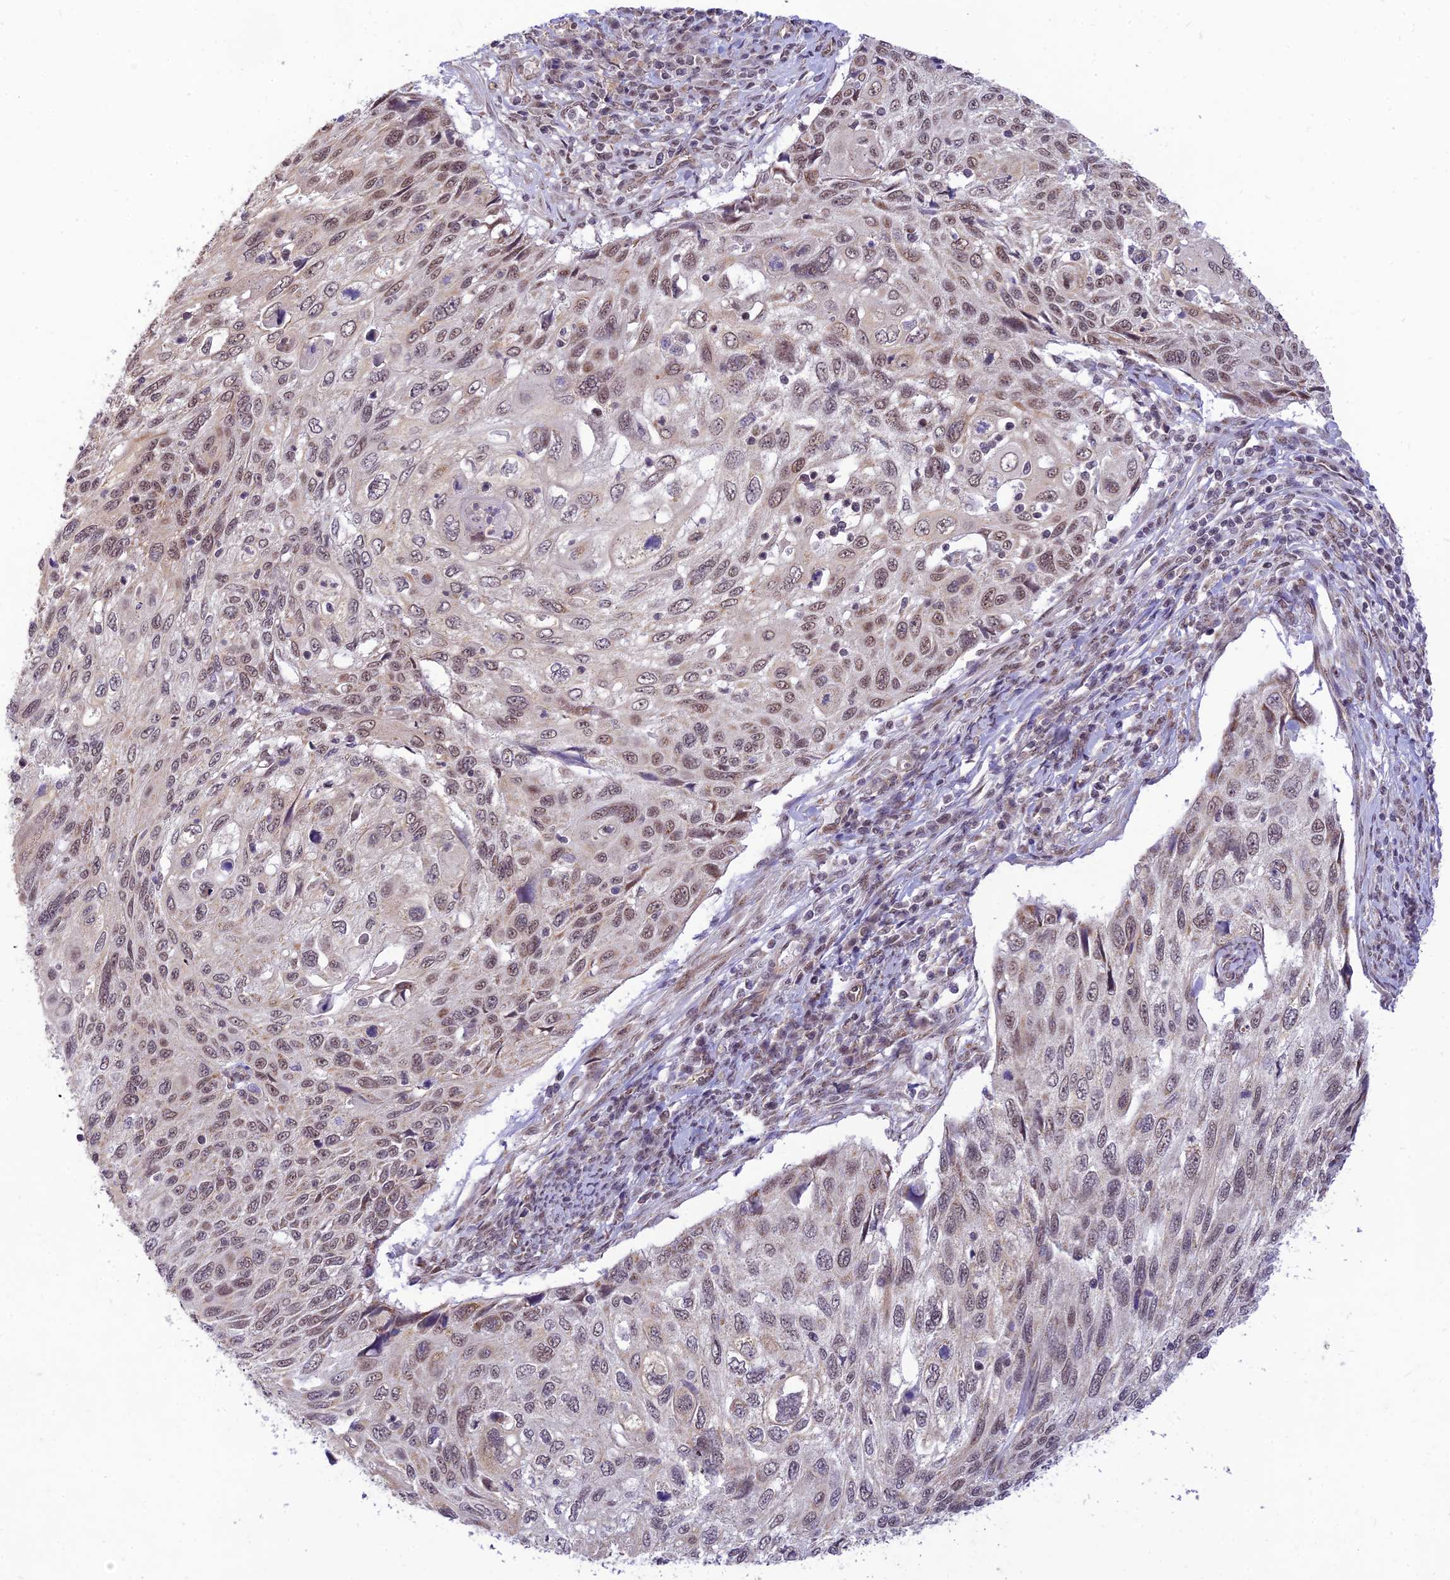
{"staining": {"intensity": "moderate", "quantity": ">75%", "location": "nuclear"}, "tissue": "cervical cancer", "cell_type": "Tumor cells", "image_type": "cancer", "snomed": [{"axis": "morphology", "description": "Squamous cell carcinoma, NOS"}, {"axis": "topography", "description": "Cervix"}], "caption": "Immunohistochemical staining of squamous cell carcinoma (cervical) demonstrates moderate nuclear protein expression in approximately >75% of tumor cells.", "gene": "MICOS13", "patient": {"sex": "female", "age": 70}}